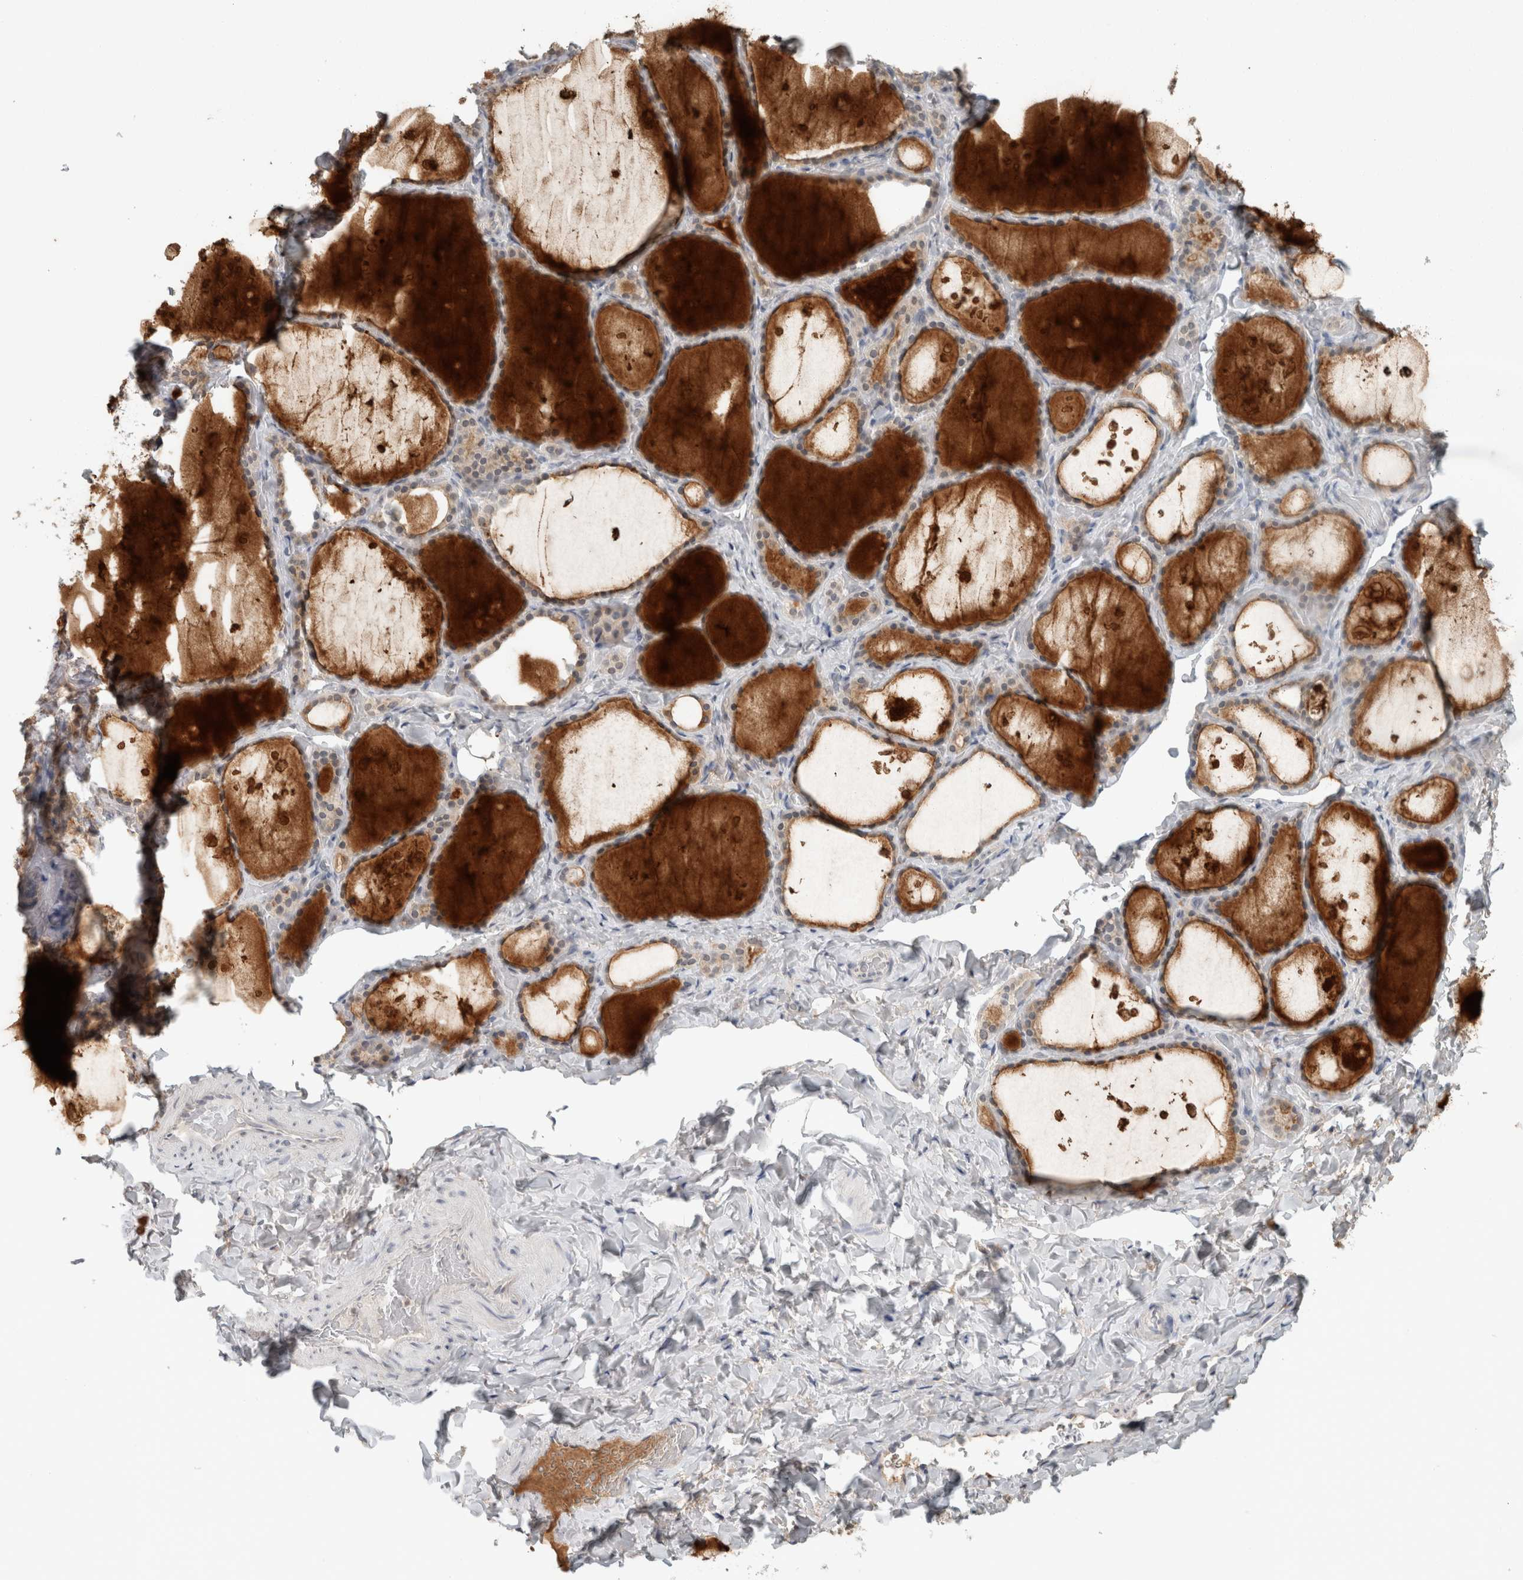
{"staining": {"intensity": "moderate", "quantity": "<25%", "location": "cytoplasmic/membranous"}, "tissue": "thyroid gland", "cell_type": "Glandular cells", "image_type": "normal", "snomed": [{"axis": "morphology", "description": "Normal tissue, NOS"}, {"axis": "topography", "description": "Thyroid gland"}], "caption": "Thyroid gland stained for a protein (brown) shows moderate cytoplasmic/membranous positive positivity in approximately <25% of glandular cells.", "gene": "TRIT1", "patient": {"sex": "female", "age": 44}}